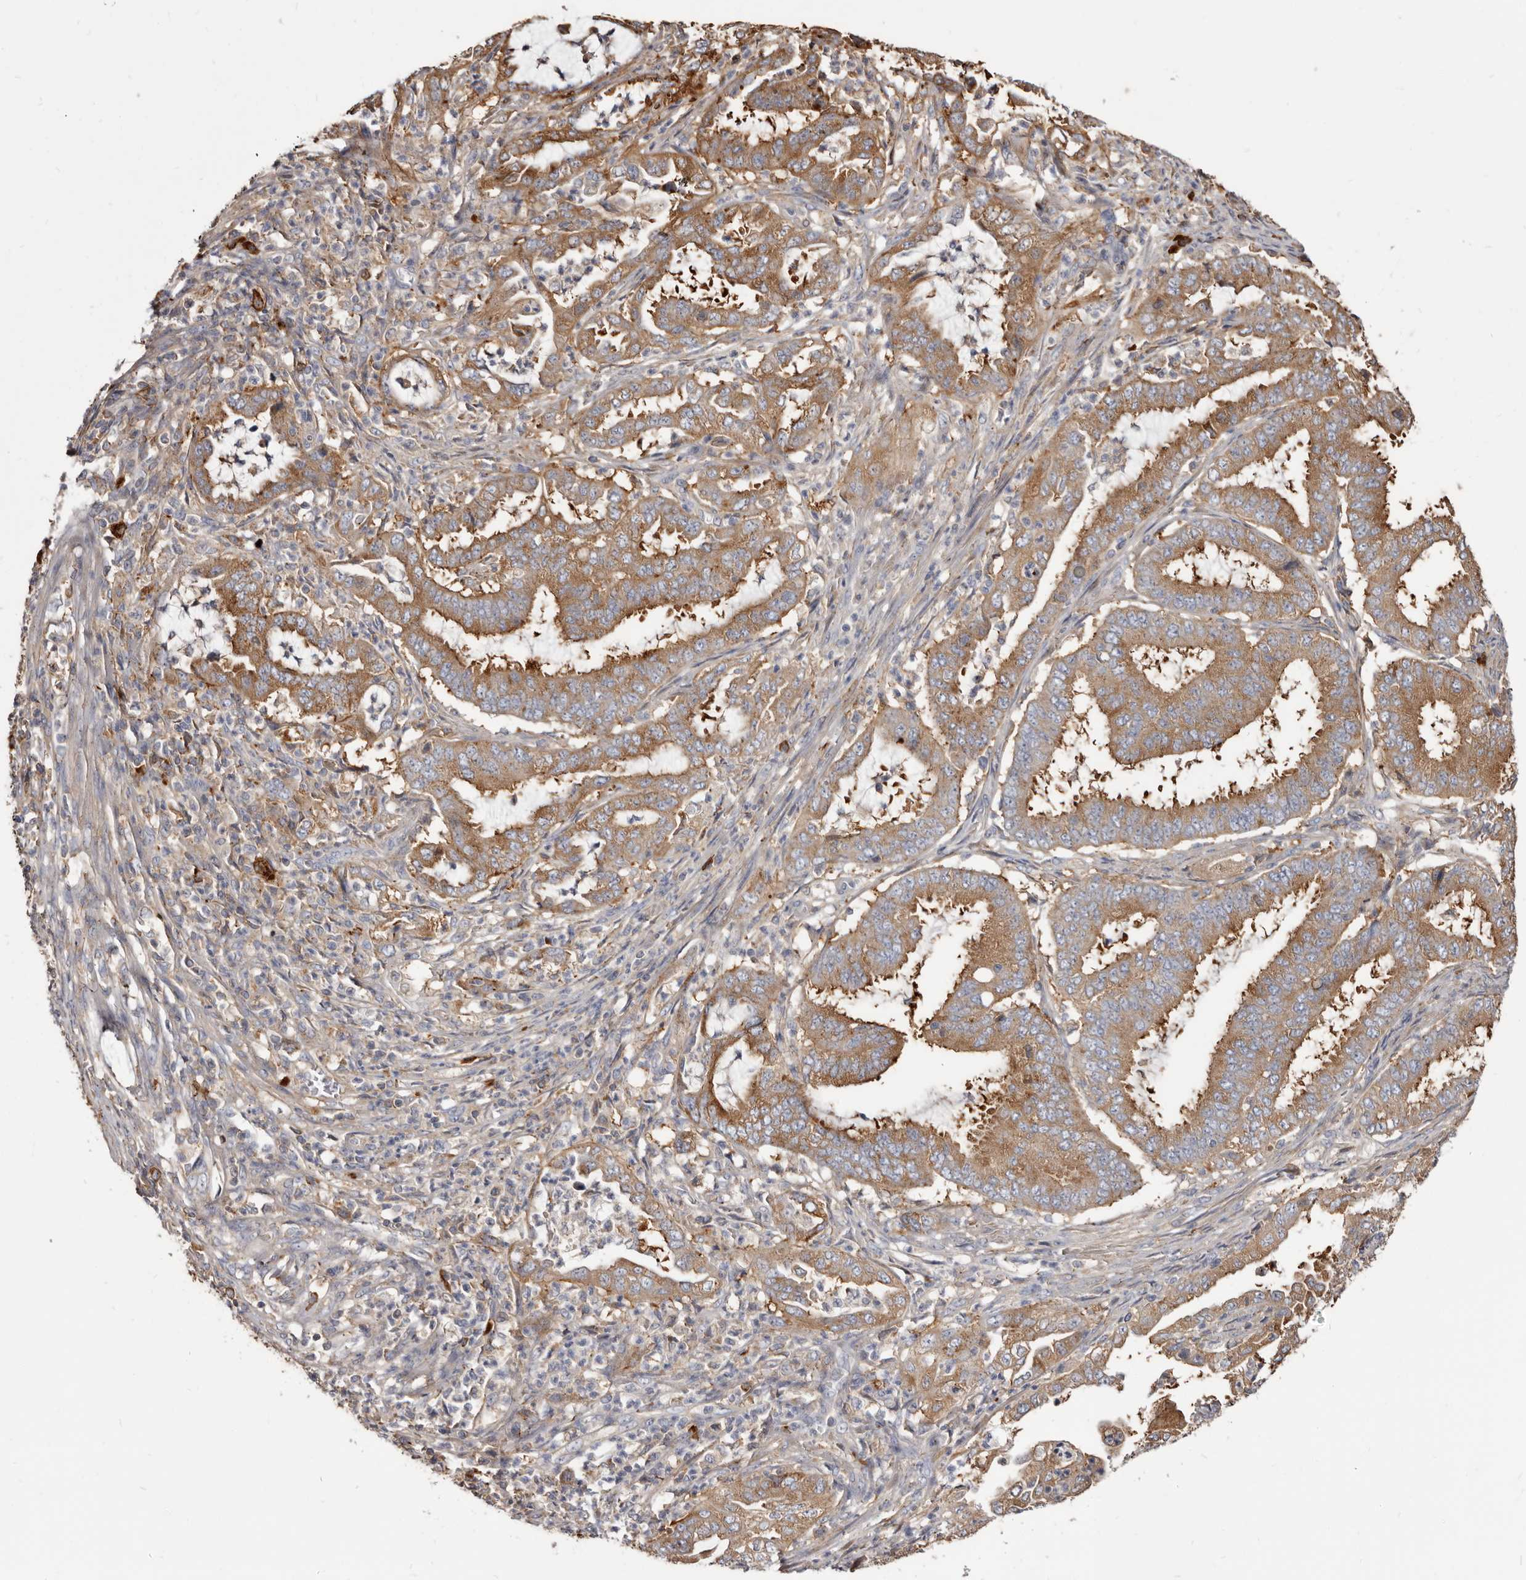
{"staining": {"intensity": "moderate", "quantity": ">75%", "location": "cytoplasmic/membranous"}, "tissue": "endometrial cancer", "cell_type": "Tumor cells", "image_type": "cancer", "snomed": [{"axis": "morphology", "description": "Adenocarcinoma, NOS"}, {"axis": "topography", "description": "Endometrium"}], "caption": "Immunohistochemistry (IHC) image of neoplastic tissue: human adenocarcinoma (endometrial) stained using IHC demonstrates medium levels of moderate protein expression localized specifically in the cytoplasmic/membranous of tumor cells, appearing as a cytoplasmic/membranous brown color.", "gene": "TPD52", "patient": {"sex": "female", "age": 51}}